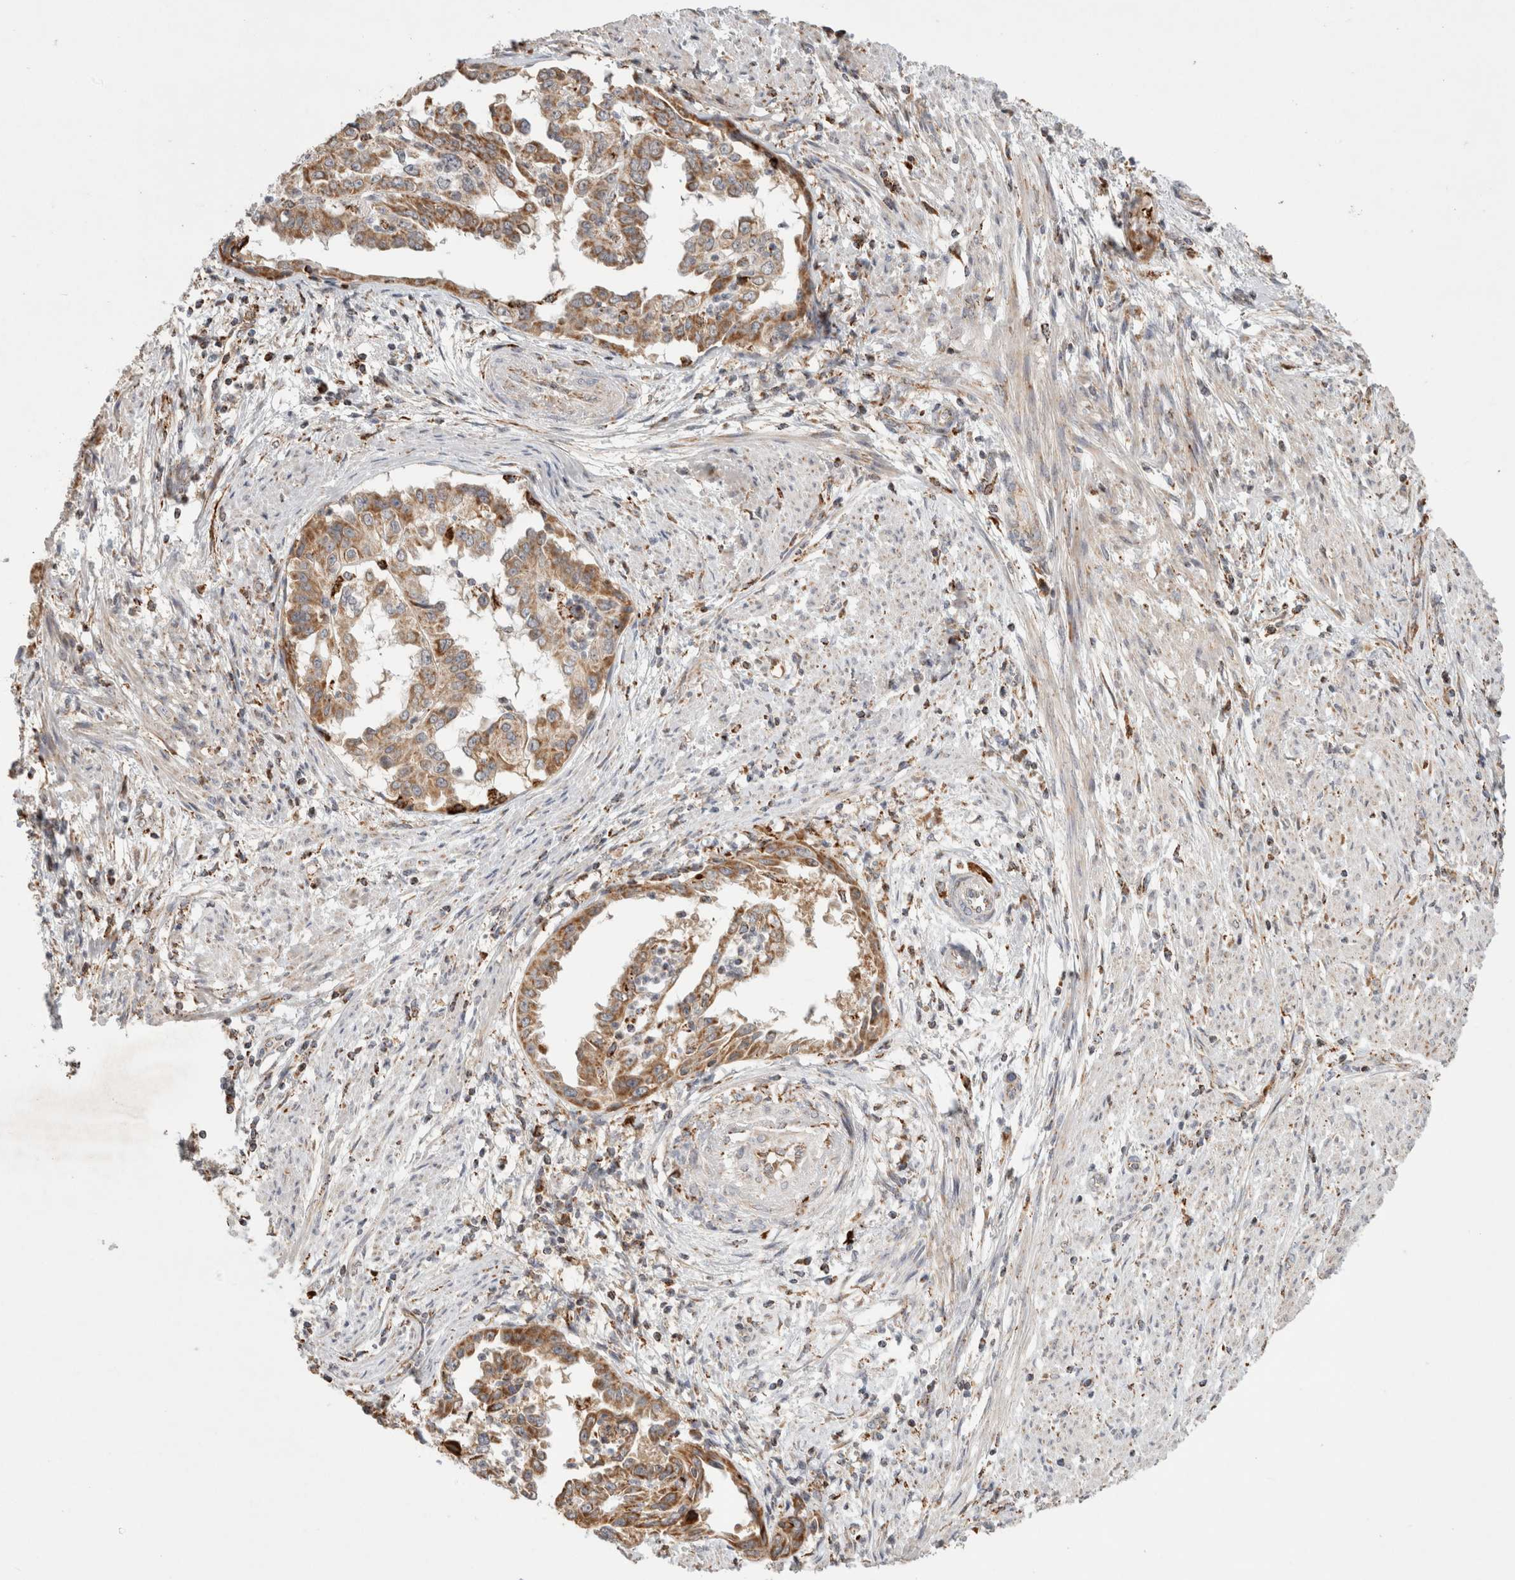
{"staining": {"intensity": "moderate", "quantity": ">75%", "location": "cytoplasmic/membranous"}, "tissue": "endometrial cancer", "cell_type": "Tumor cells", "image_type": "cancer", "snomed": [{"axis": "morphology", "description": "Adenocarcinoma, NOS"}, {"axis": "topography", "description": "Endometrium"}], "caption": "Moderate cytoplasmic/membranous expression for a protein is appreciated in about >75% of tumor cells of endometrial adenocarcinoma using immunohistochemistry.", "gene": "HROB", "patient": {"sex": "female", "age": 85}}